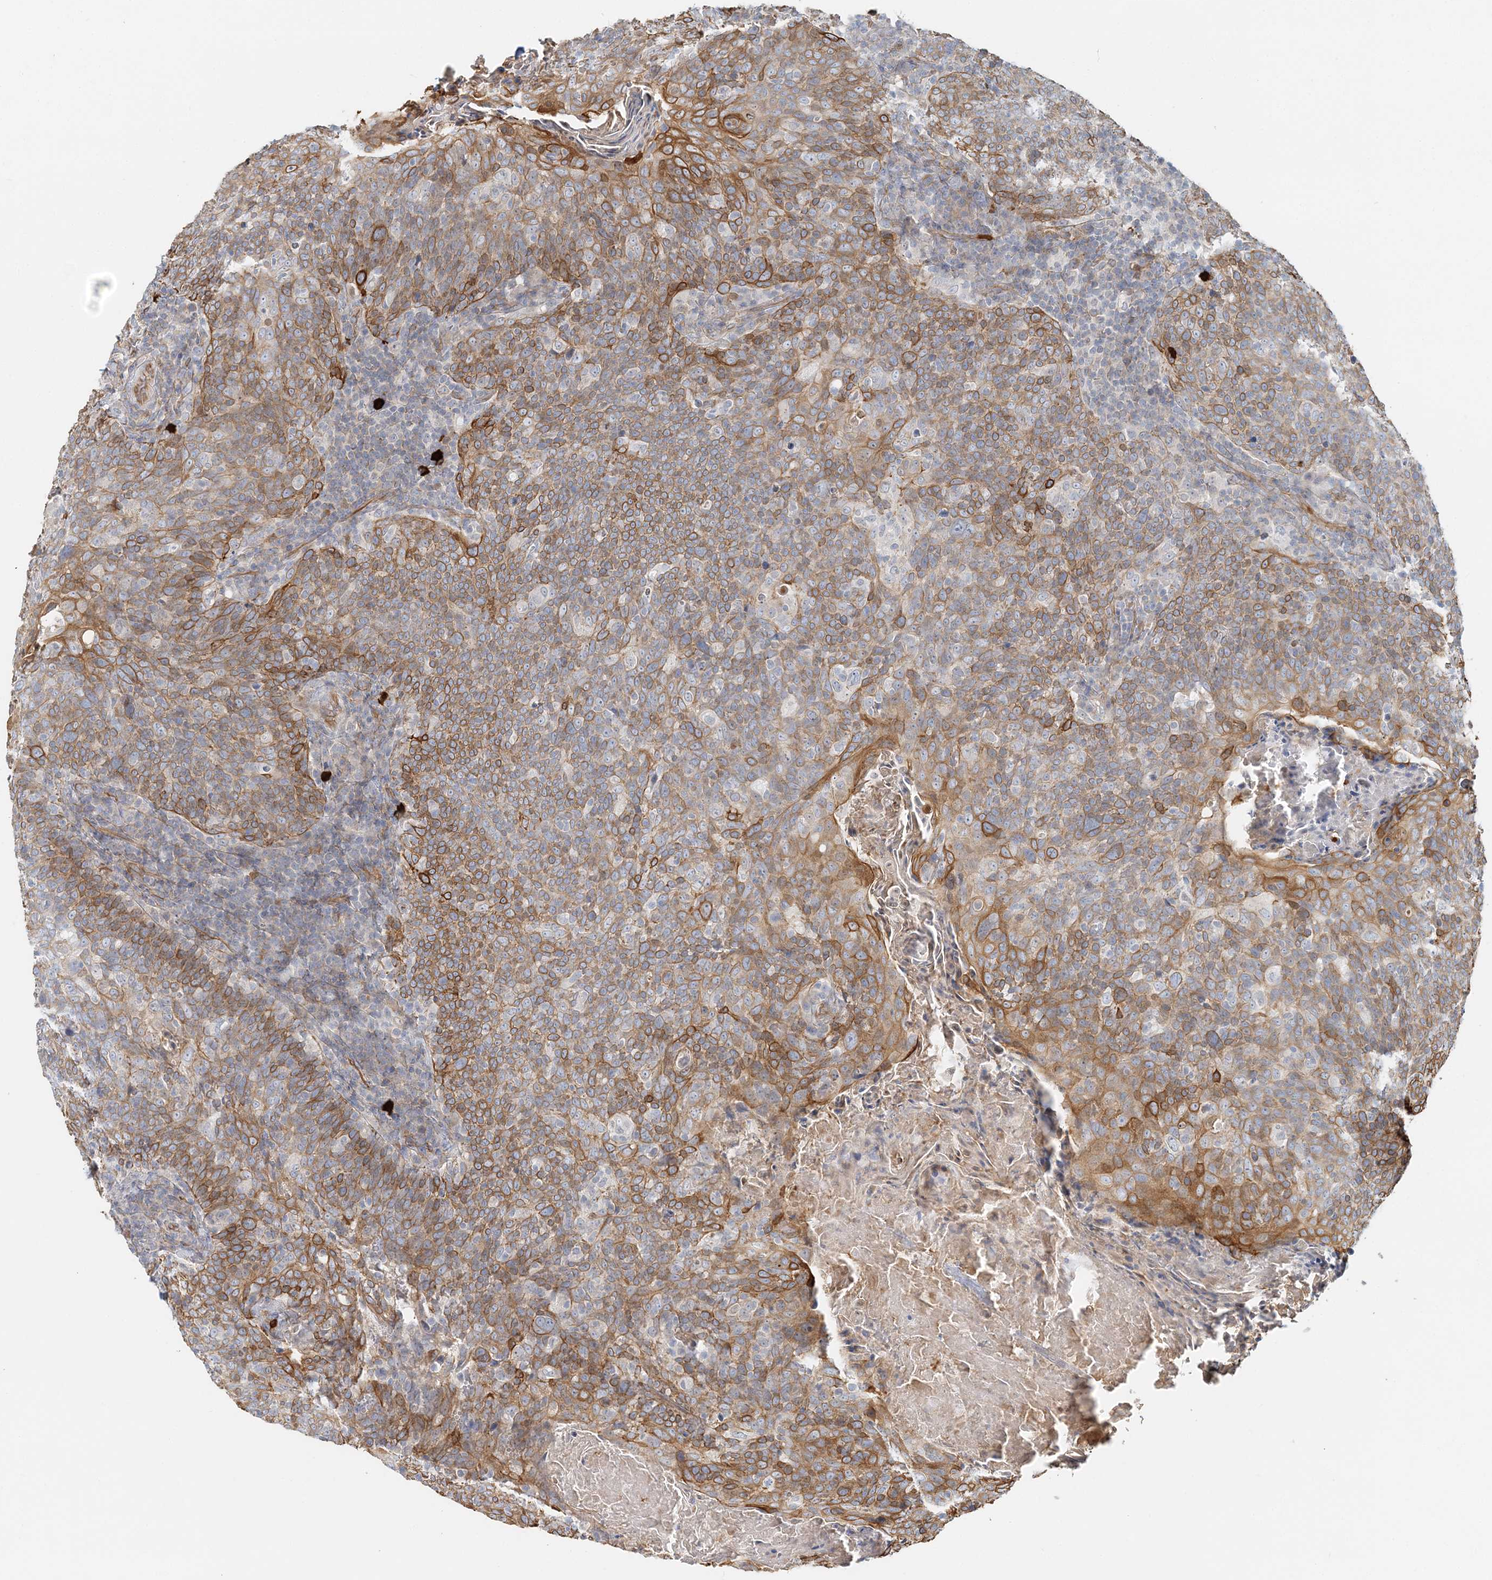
{"staining": {"intensity": "moderate", "quantity": ">75%", "location": "cytoplasmic/membranous"}, "tissue": "head and neck cancer", "cell_type": "Tumor cells", "image_type": "cancer", "snomed": [{"axis": "morphology", "description": "Squamous cell carcinoma, NOS"}, {"axis": "morphology", "description": "Squamous cell carcinoma, metastatic, NOS"}, {"axis": "topography", "description": "Lymph node"}, {"axis": "topography", "description": "Head-Neck"}], "caption": "Immunohistochemical staining of human head and neck cancer exhibits medium levels of moderate cytoplasmic/membranous staining in about >75% of tumor cells.", "gene": "DNAH1", "patient": {"sex": "male", "age": 62}}